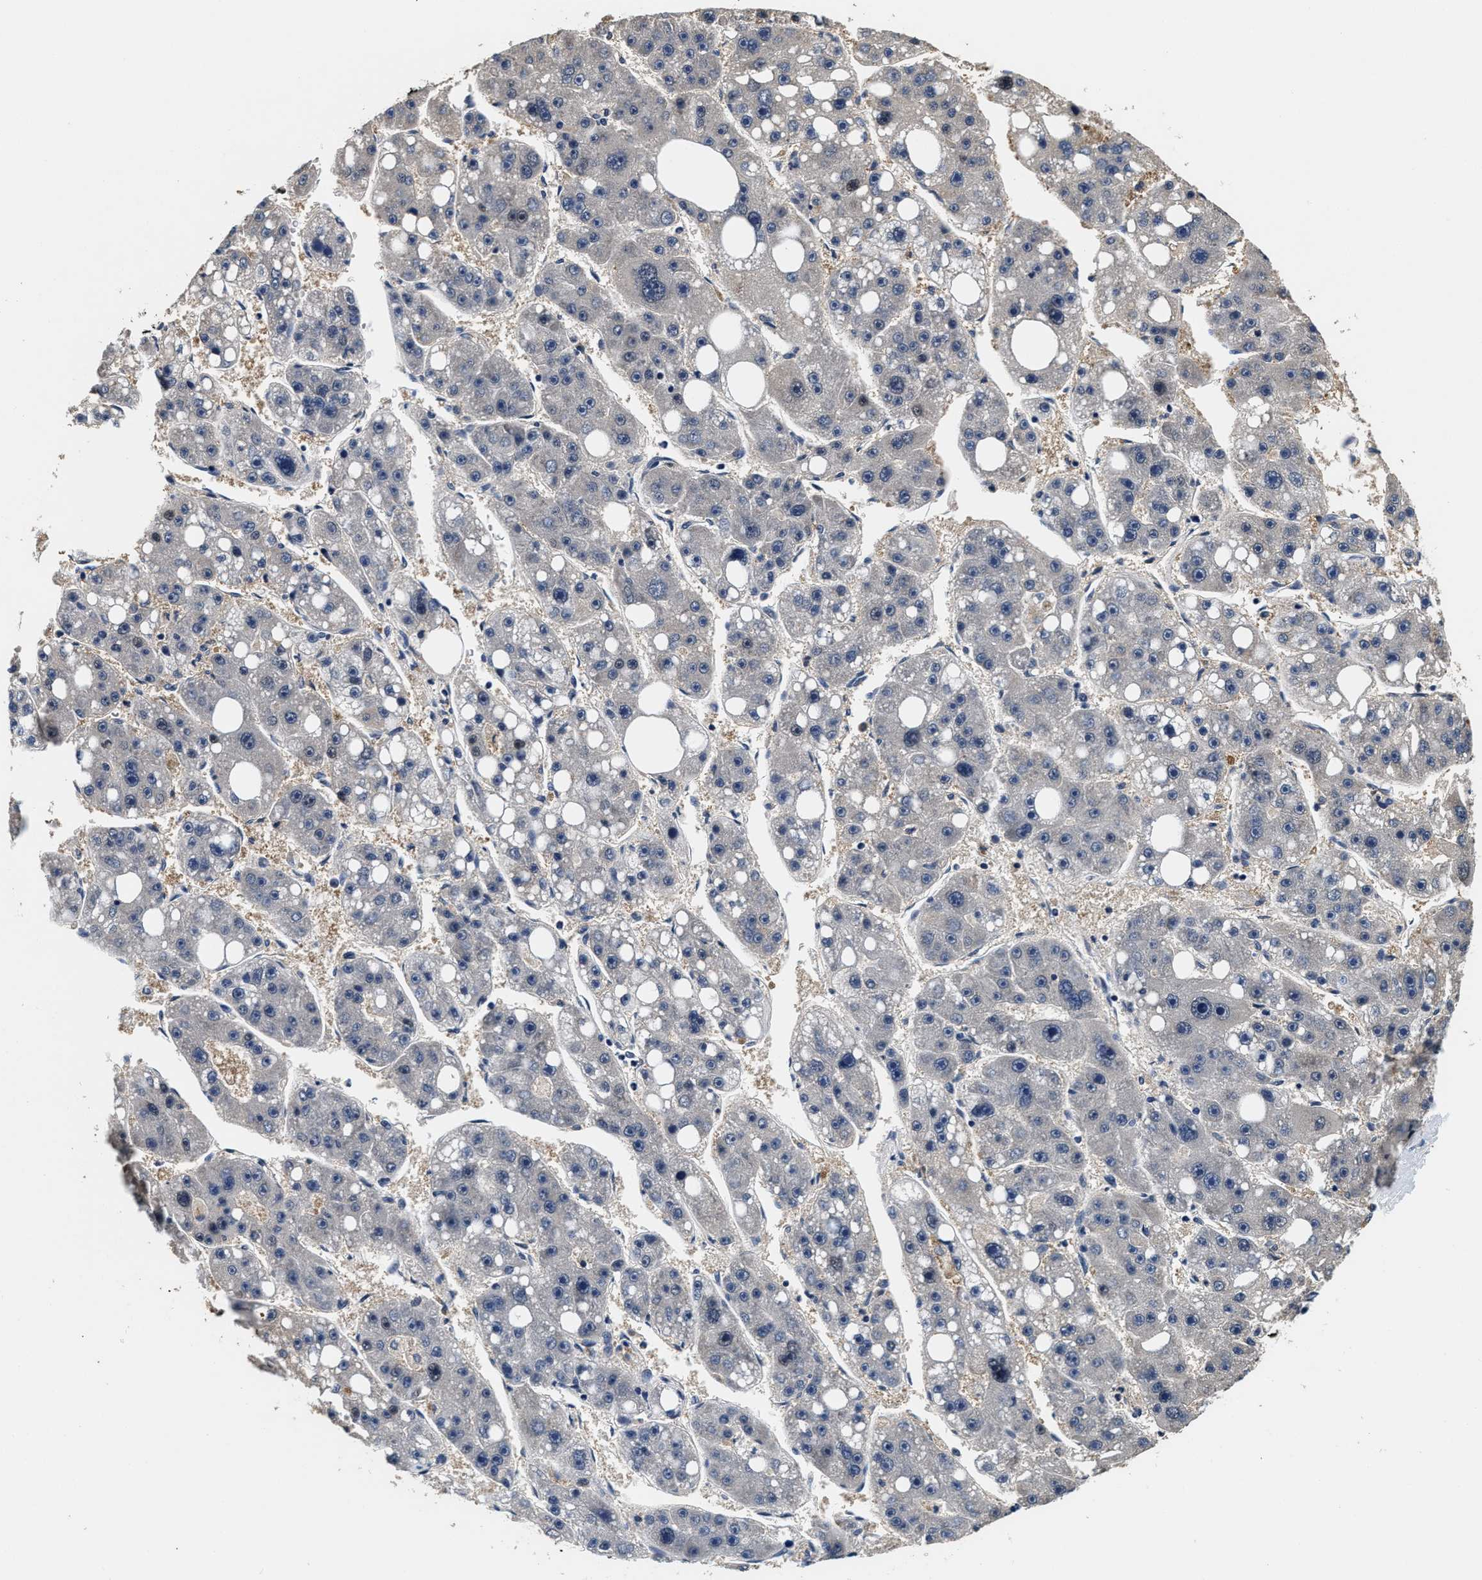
{"staining": {"intensity": "negative", "quantity": "none", "location": "none"}, "tissue": "liver cancer", "cell_type": "Tumor cells", "image_type": "cancer", "snomed": [{"axis": "morphology", "description": "Carcinoma, Hepatocellular, NOS"}, {"axis": "topography", "description": "Liver"}], "caption": "Protein analysis of liver hepatocellular carcinoma demonstrates no significant staining in tumor cells. The staining is performed using DAB brown chromogen with nuclei counter-stained in using hematoxylin.", "gene": "PHPT1", "patient": {"sex": "female", "age": 61}}